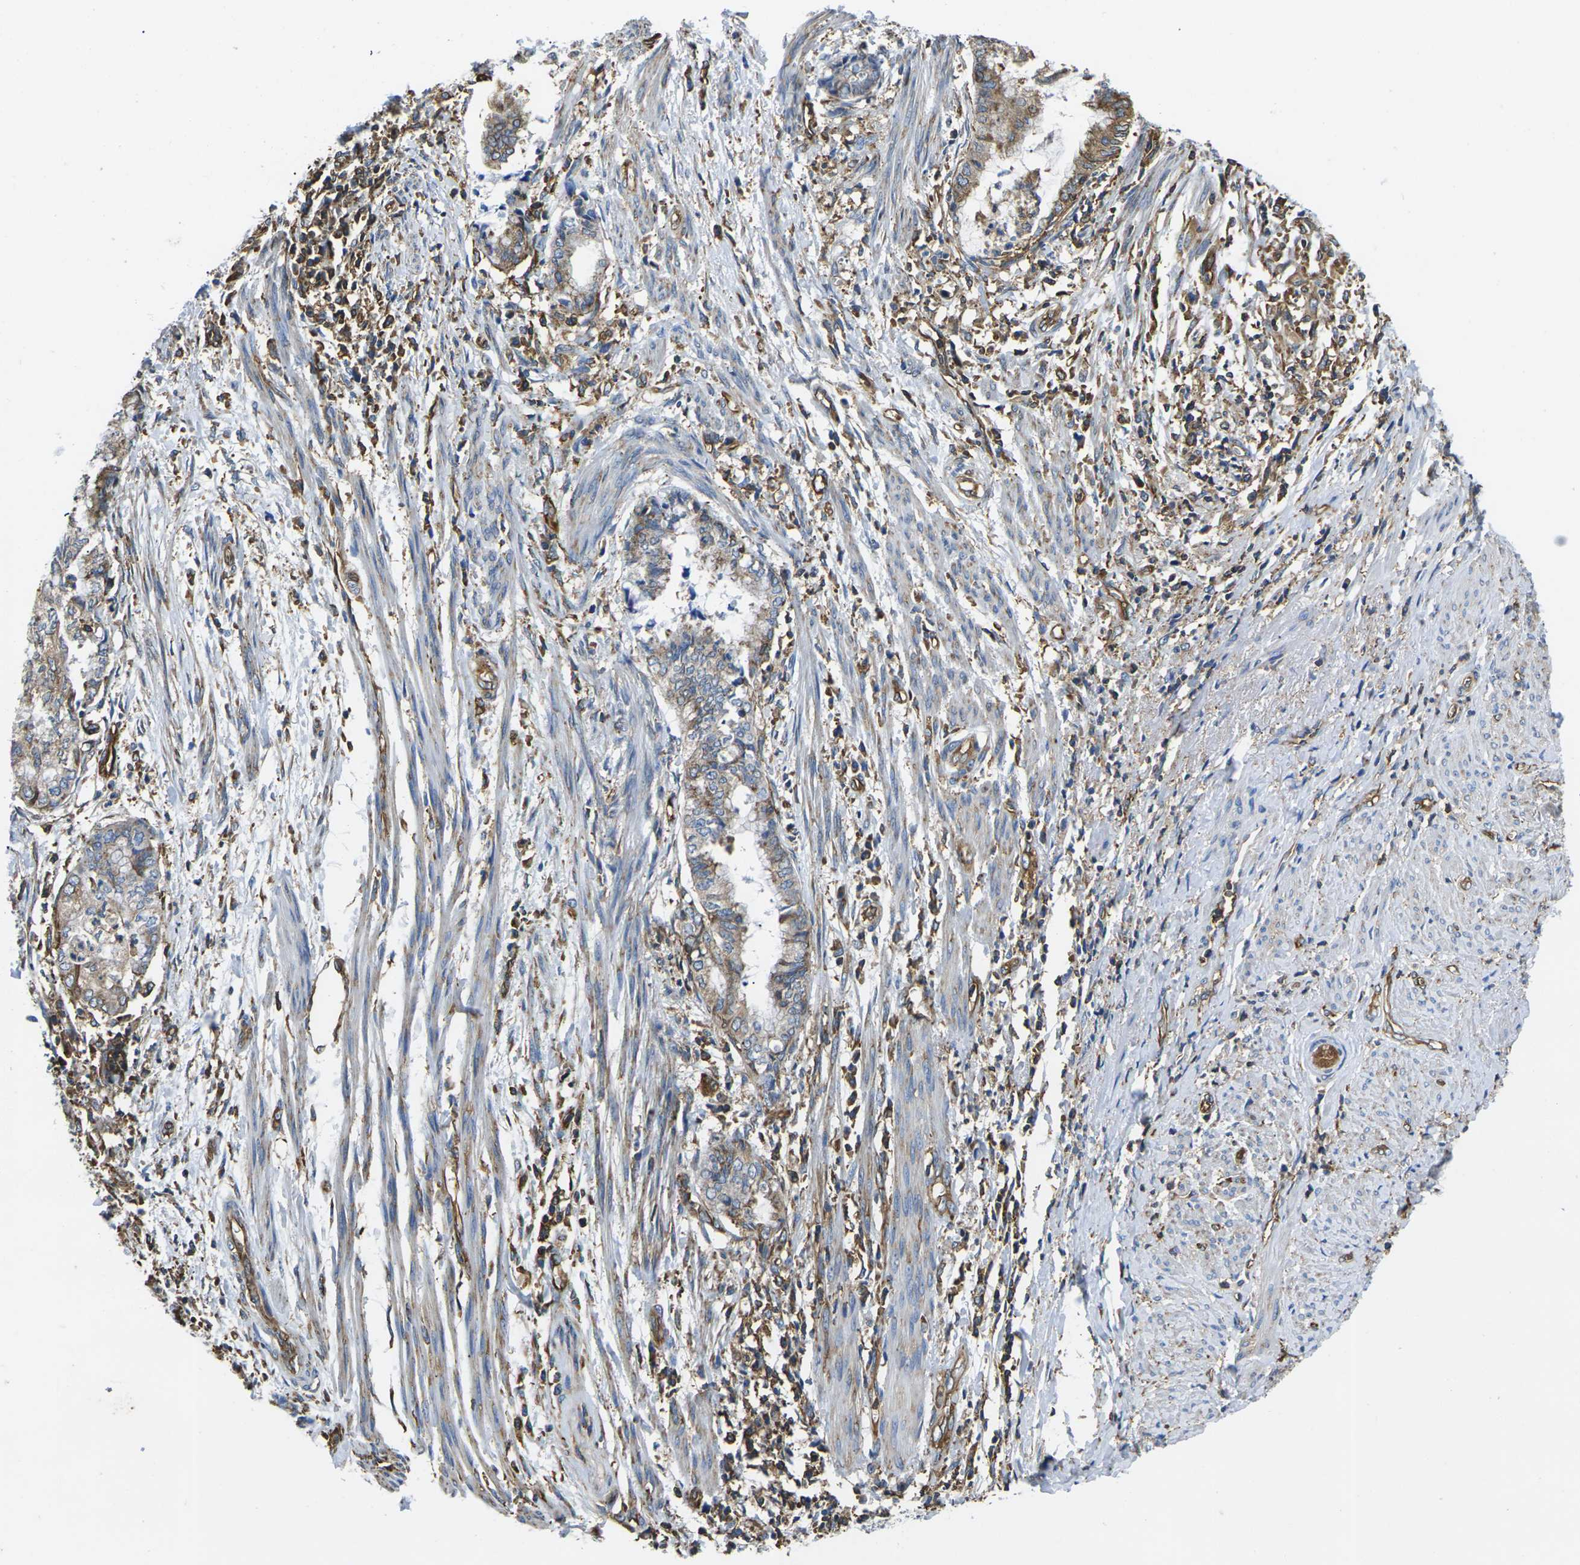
{"staining": {"intensity": "weak", "quantity": ">75%", "location": "cytoplasmic/membranous"}, "tissue": "endometrial cancer", "cell_type": "Tumor cells", "image_type": "cancer", "snomed": [{"axis": "morphology", "description": "Necrosis, NOS"}, {"axis": "morphology", "description": "Adenocarcinoma, NOS"}, {"axis": "topography", "description": "Endometrium"}], "caption": "High-magnification brightfield microscopy of adenocarcinoma (endometrial) stained with DAB (brown) and counterstained with hematoxylin (blue). tumor cells exhibit weak cytoplasmic/membranous staining is appreciated in approximately>75% of cells. (DAB (3,3'-diaminobenzidine) IHC, brown staining for protein, blue staining for nuclei).", "gene": "FAM110D", "patient": {"sex": "female", "age": 79}}